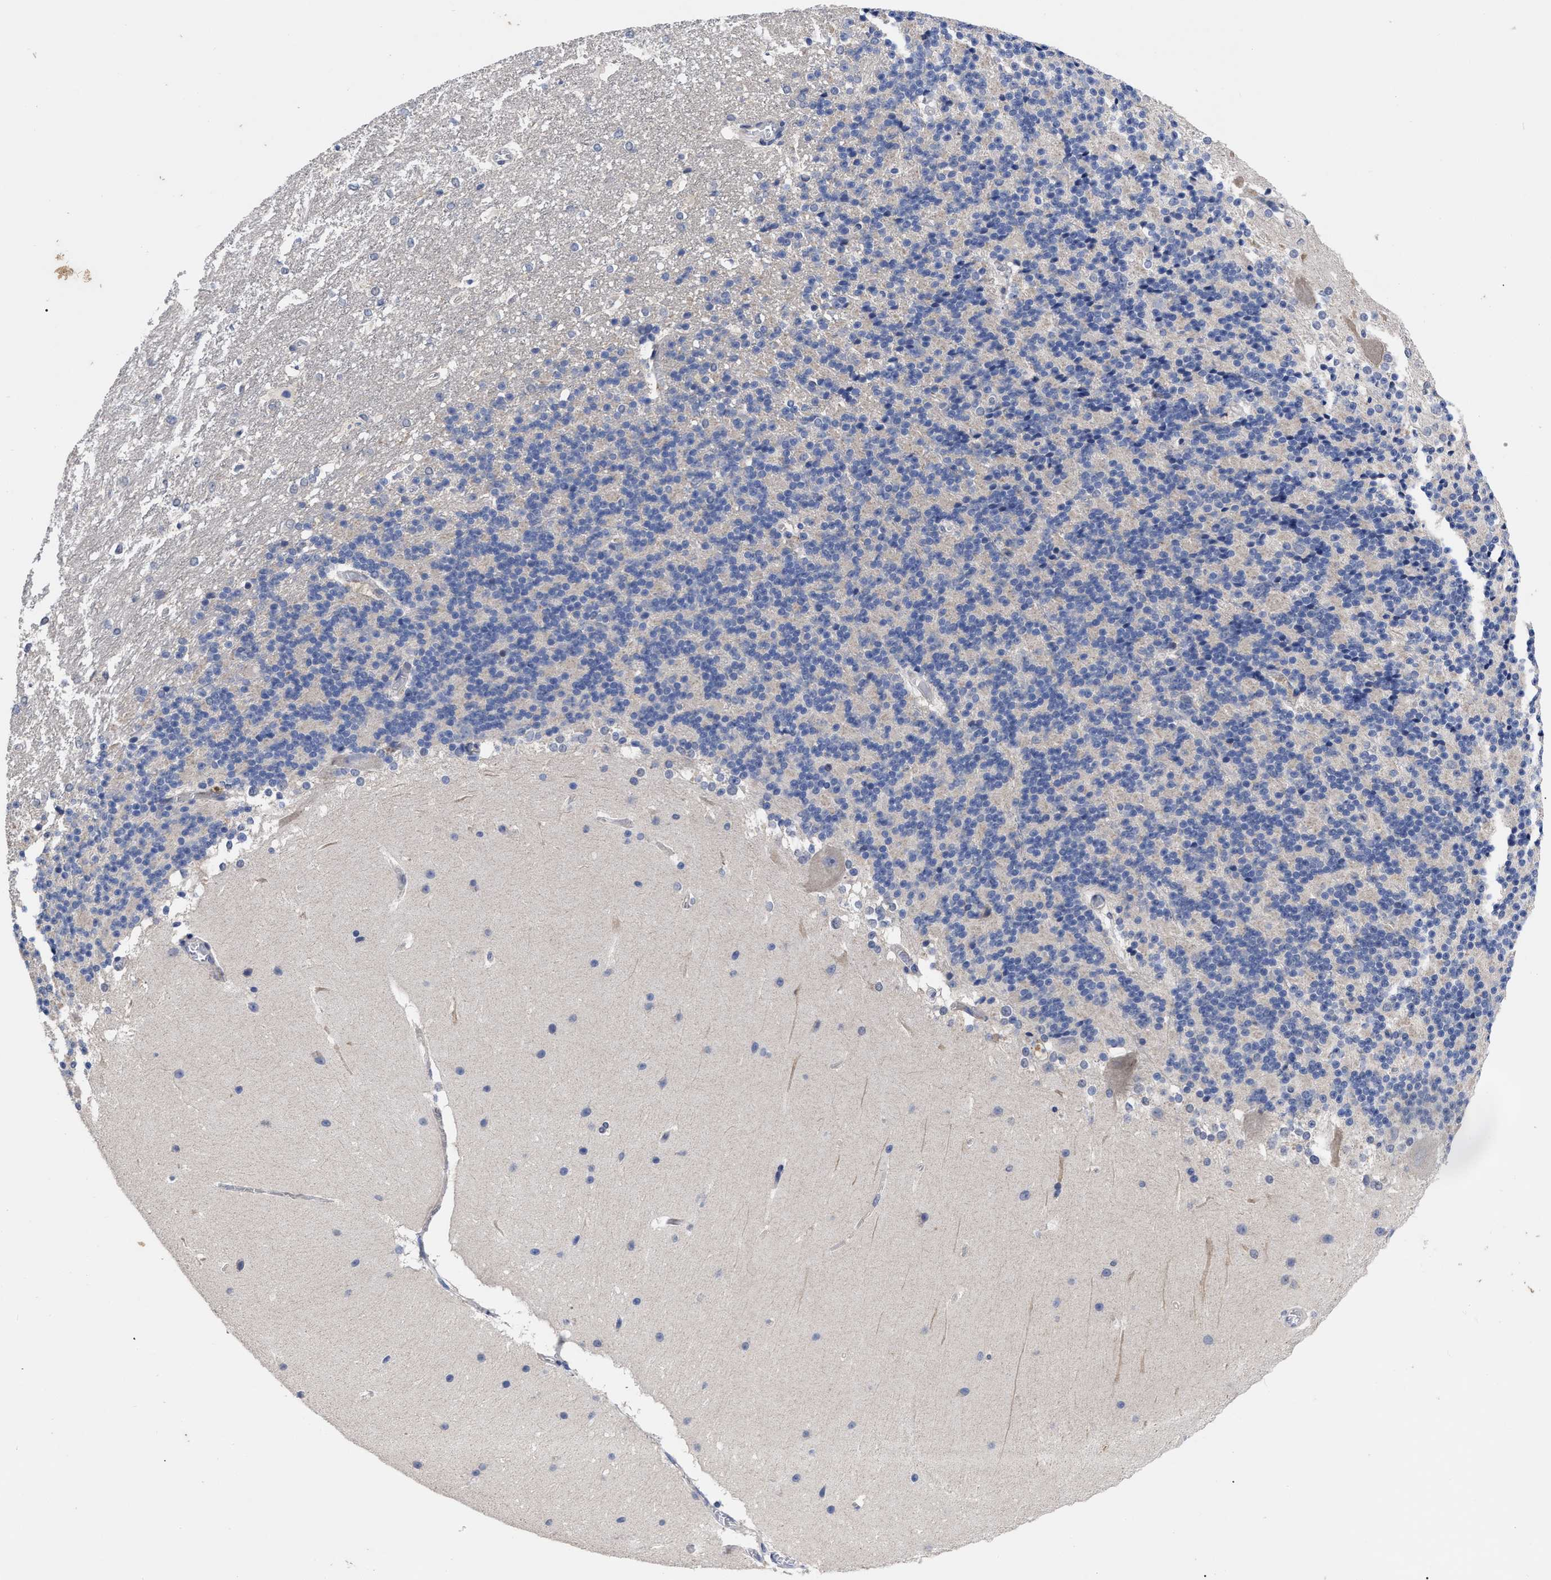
{"staining": {"intensity": "negative", "quantity": "none", "location": "none"}, "tissue": "cerebellum", "cell_type": "Cells in granular layer", "image_type": "normal", "snomed": [{"axis": "morphology", "description": "Normal tissue, NOS"}, {"axis": "topography", "description": "Cerebellum"}], "caption": "Cells in granular layer show no significant protein positivity in unremarkable cerebellum. The staining is performed using DAB brown chromogen with nuclei counter-stained in using hematoxylin.", "gene": "CCN5", "patient": {"sex": "female", "age": 19}}